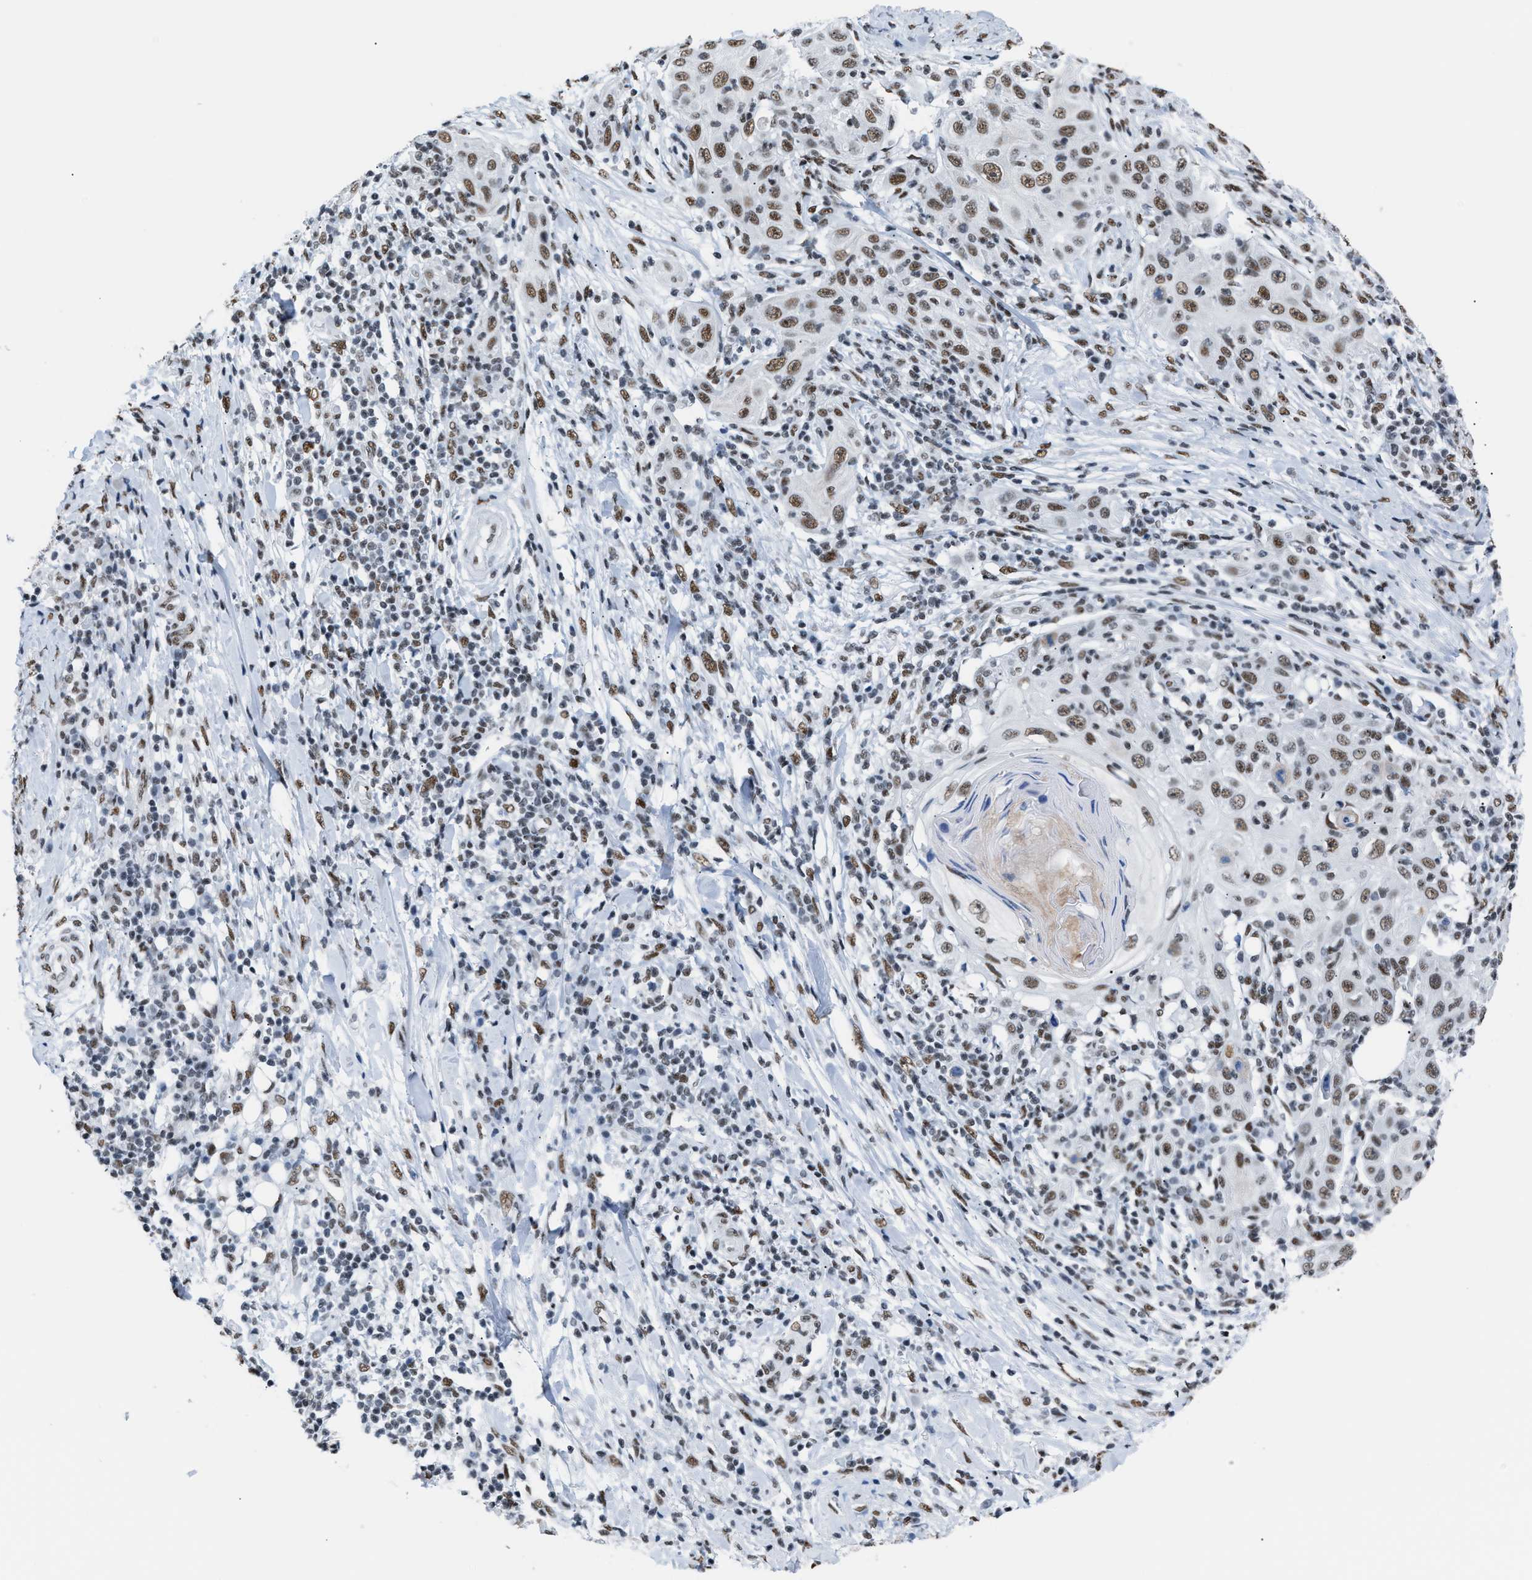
{"staining": {"intensity": "moderate", "quantity": ">75%", "location": "nuclear"}, "tissue": "skin cancer", "cell_type": "Tumor cells", "image_type": "cancer", "snomed": [{"axis": "morphology", "description": "Squamous cell carcinoma, NOS"}, {"axis": "topography", "description": "Skin"}], "caption": "Tumor cells exhibit moderate nuclear staining in approximately >75% of cells in skin cancer.", "gene": "CCAR2", "patient": {"sex": "female", "age": 88}}